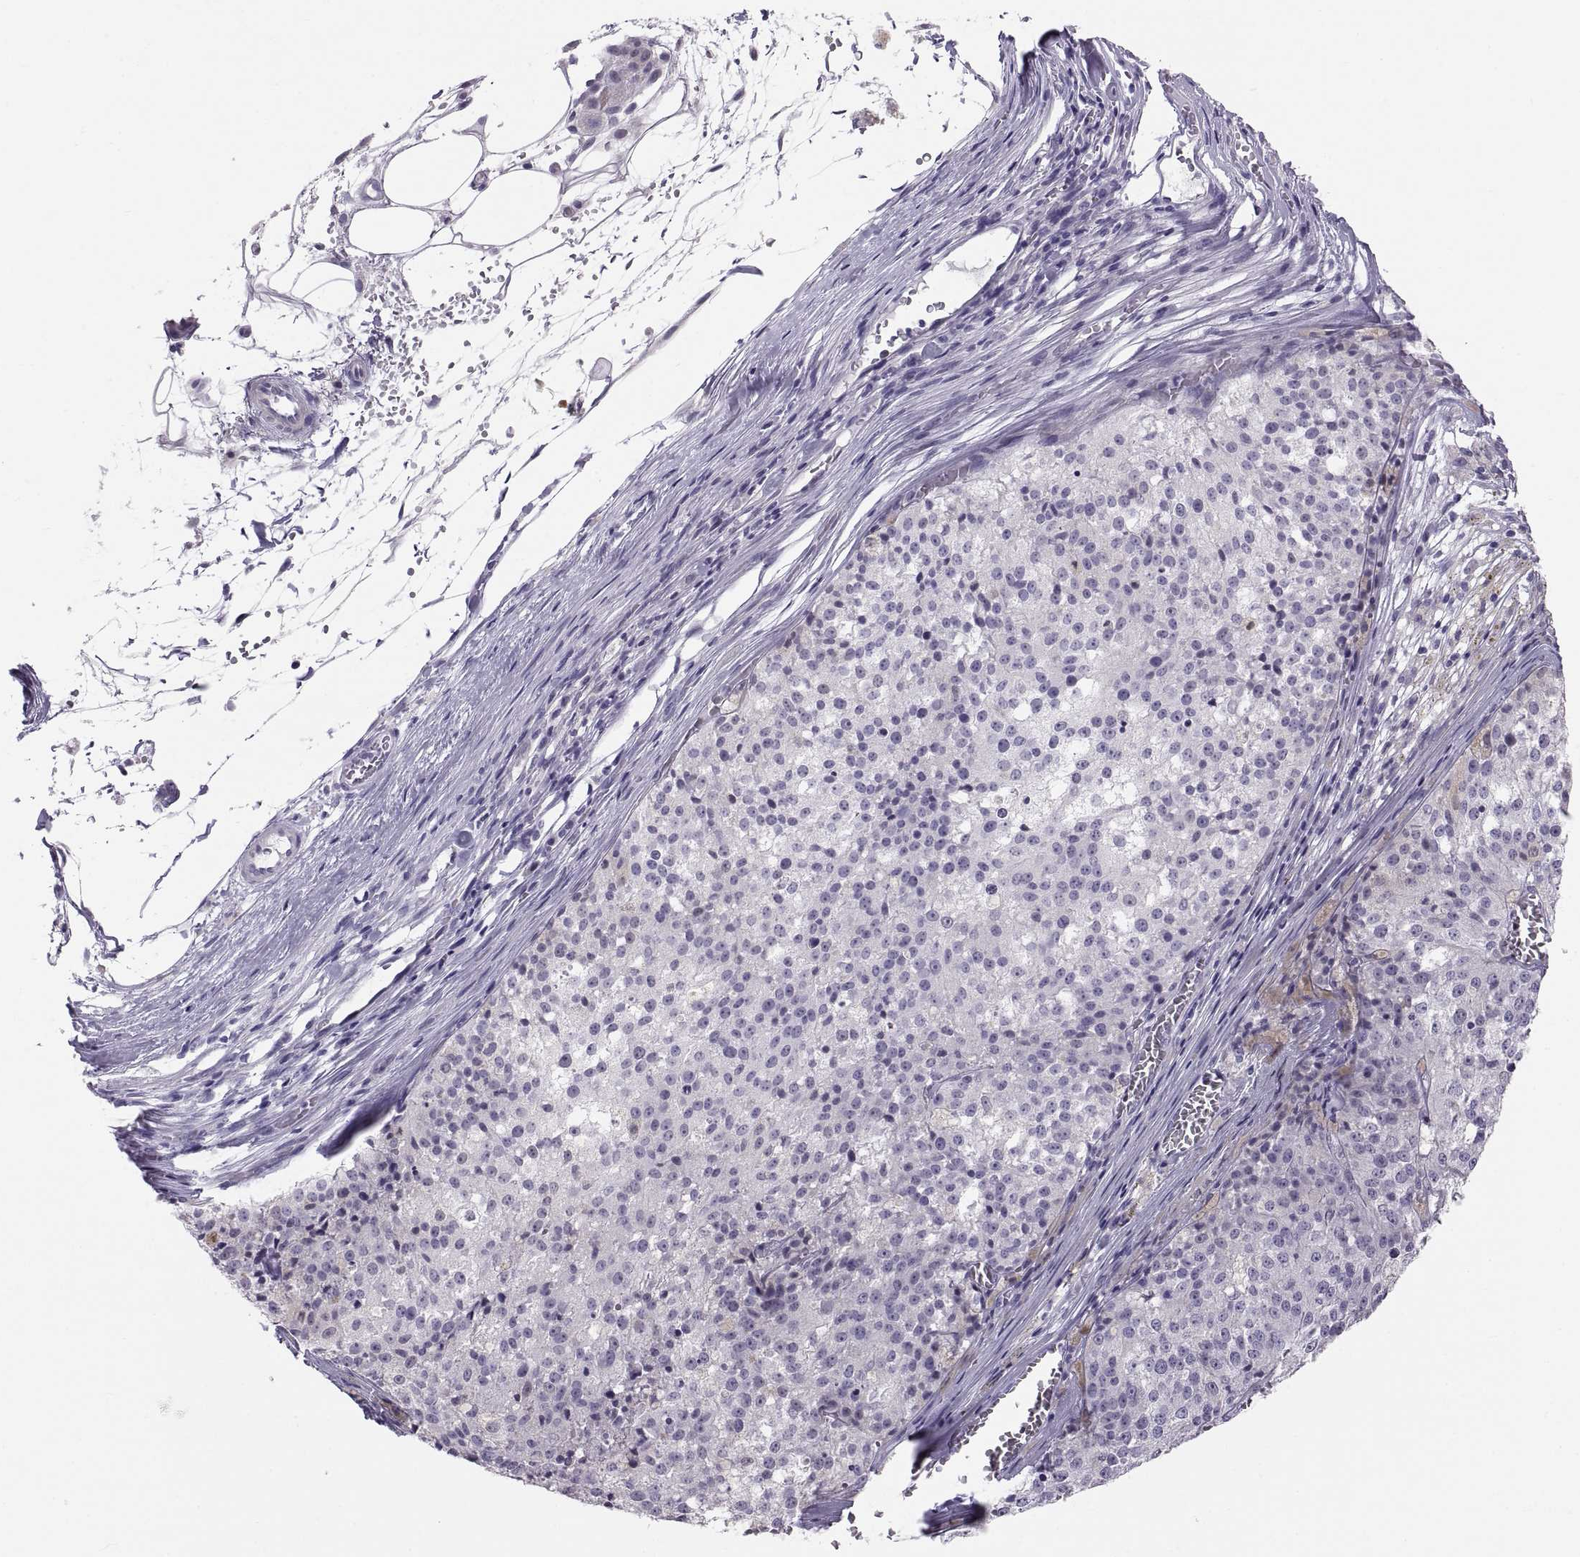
{"staining": {"intensity": "negative", "quantity": "none", "location": "none"}, "tissue": "melanoma", "cell_type": "Tumor cells", "image_type": "cancer", "snomed": [{"axis": "morphology", "description": "Malignant melanoma, Metastatic site"}, {"axis": "topography", "description": "Lymph node"}], "caption": "The histopathology image displays no significant expression in tumor cells of melanoma.", "gene": "FAM170A", "patient": {"sex": "female", "age": 64}}